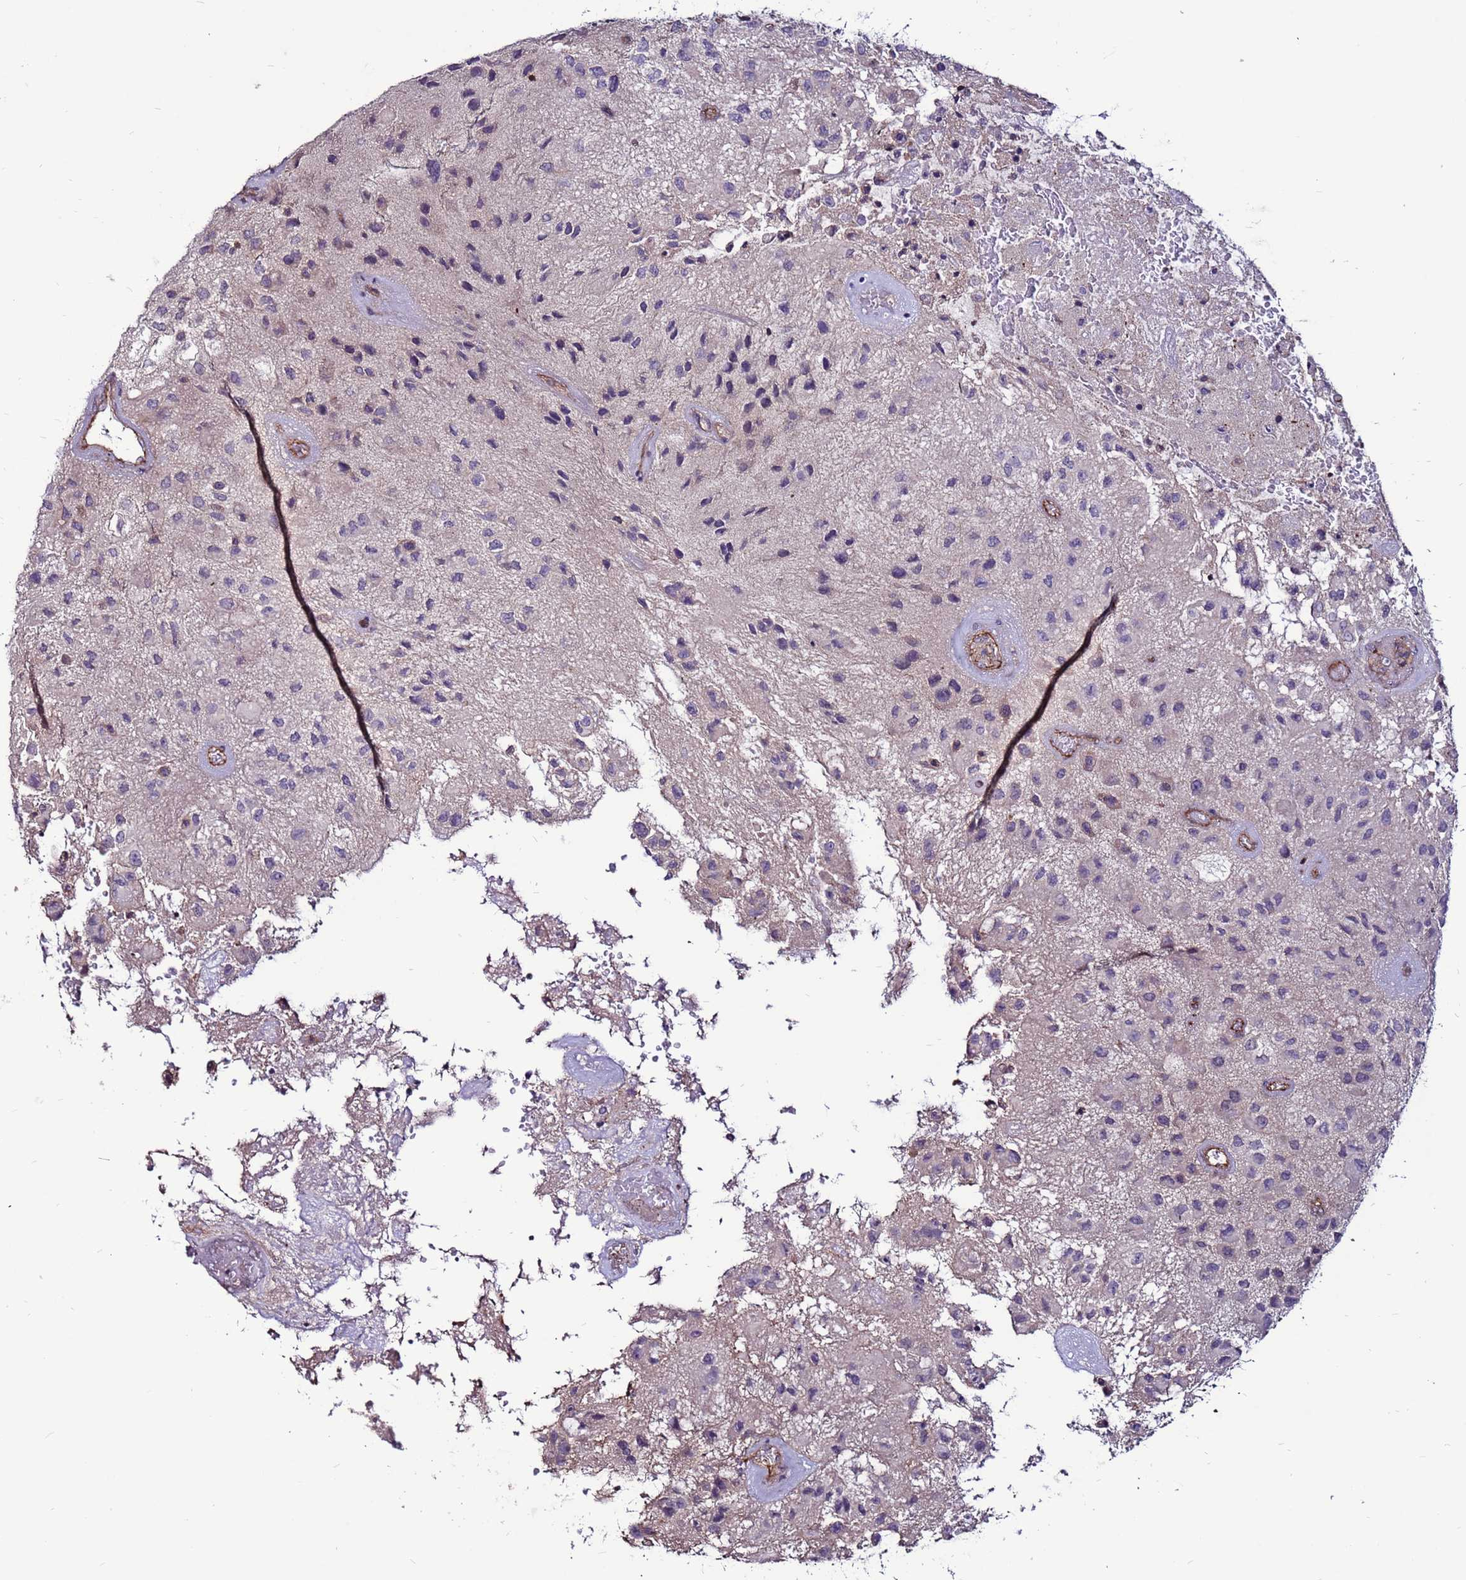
{"staining": {"intensity": "negative", "quantity": "none", "location": "none"}, "tissue": "glioma", "cell_type": "Tumor cells", "image_type": "cancer", "snomed": [{"axis": "morphology", "description": "Glioma, malignant, Low grade"}, {"axis": "topography", "description": "Brain"}], "caption": "A histopathology image of human glioma is negative for staining in tumor cells. (DAB (3,3'-diaminobenzidine) IHC visualized using brightfield microscopy, high magnification).", "gene": "NRN1L", "patient": {"sex": "male", "age": 66}}